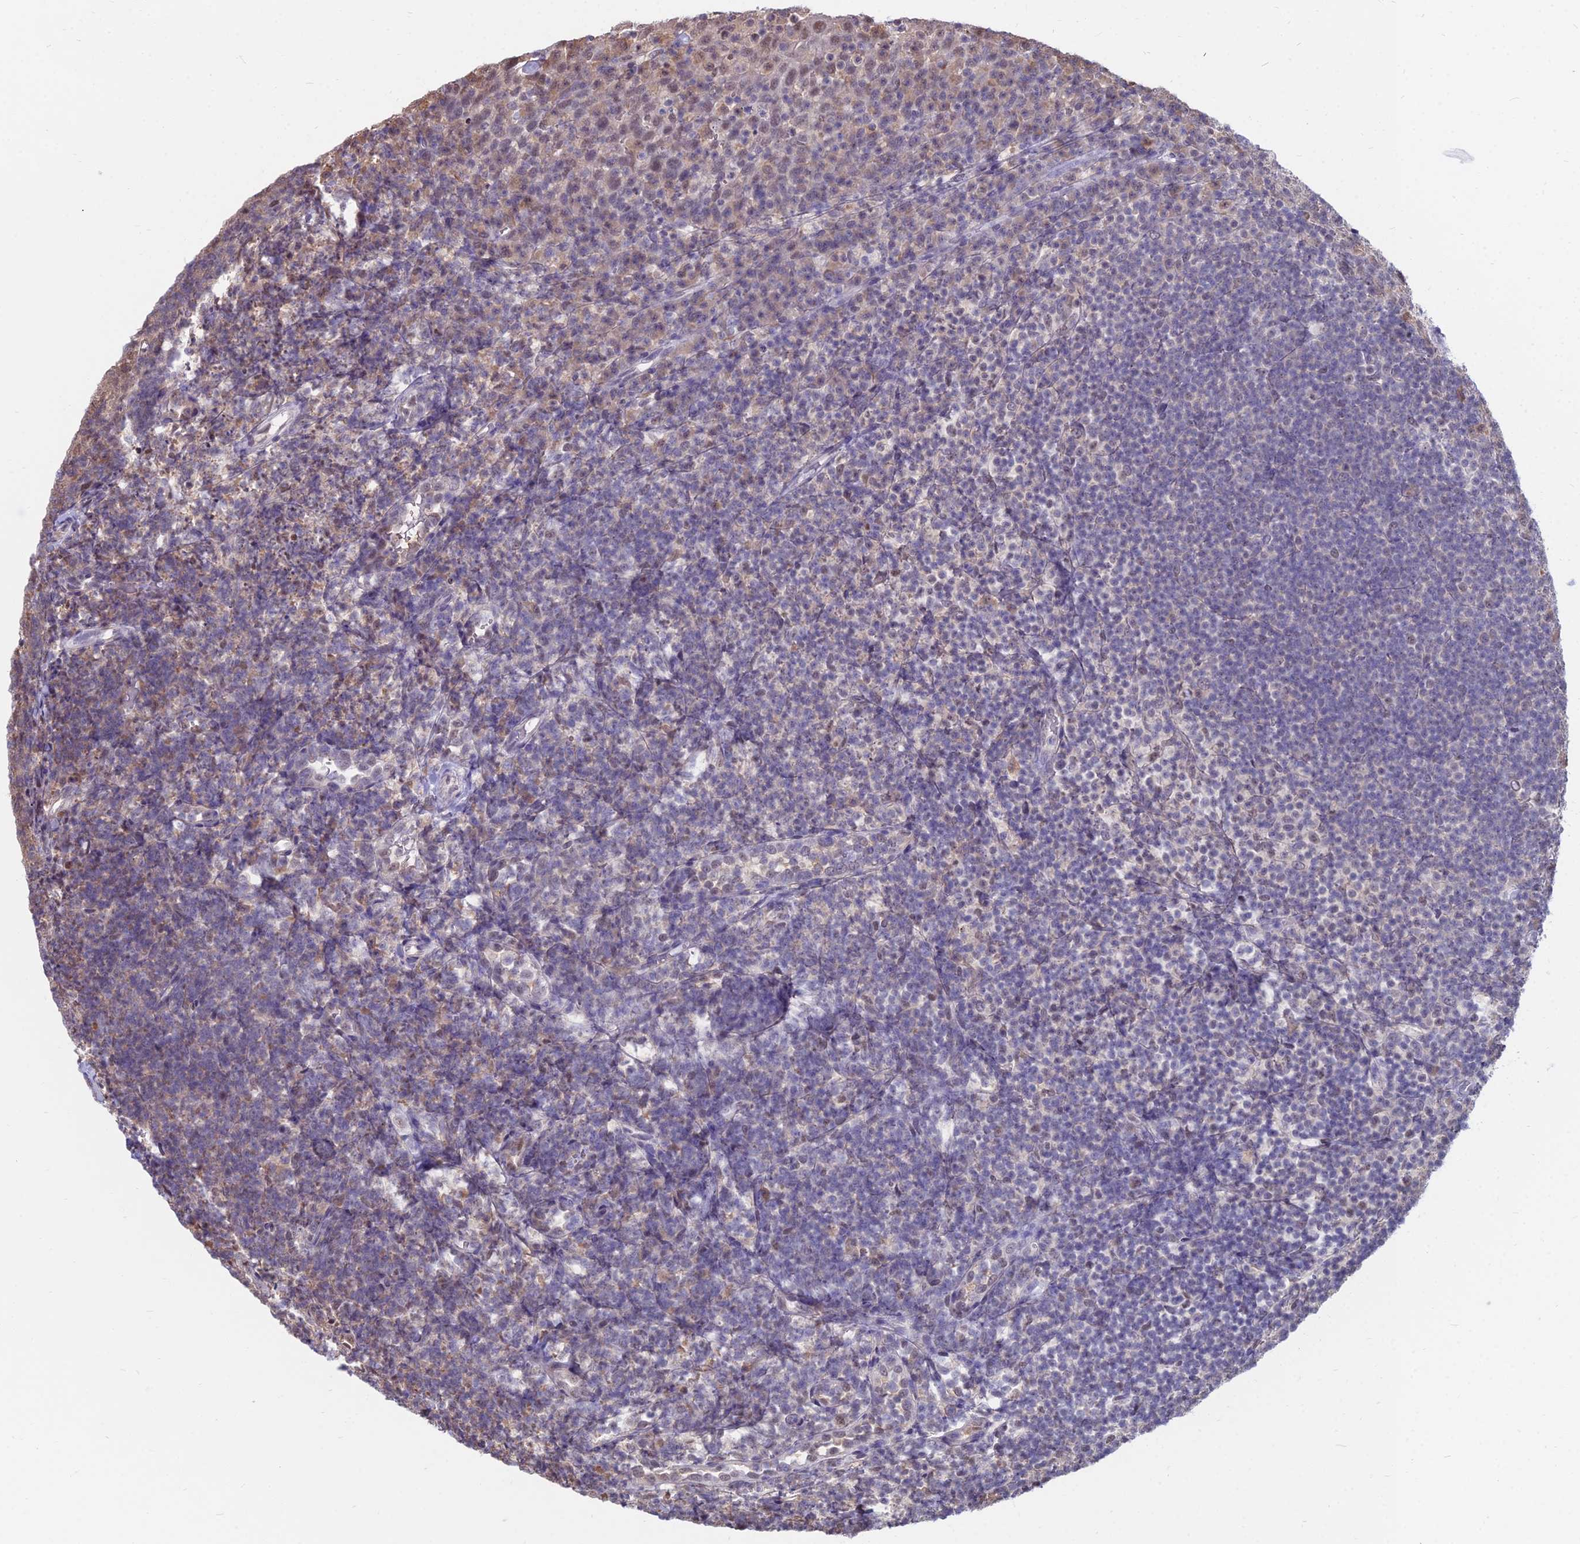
{"staining": {"intensity": "moderate", "quantity": "<25%", "location": "nuclear"}, "tissue": "tonsil", "cell_type": "Germinal center cells", "image_type": "normal", "snomed": [{"axis": "morphology", "description": "Normal tissue, NOS"}, {"axis": "topography", "description": "Tonsil"}], "caption": "This is an image of immunohistochemistry staining of unremarkable tonsil, which shows moderate expression in the nuclear of germinal center cells.", "gene": "SRSF7", "patient": {"sex": "female", "age": 10}}